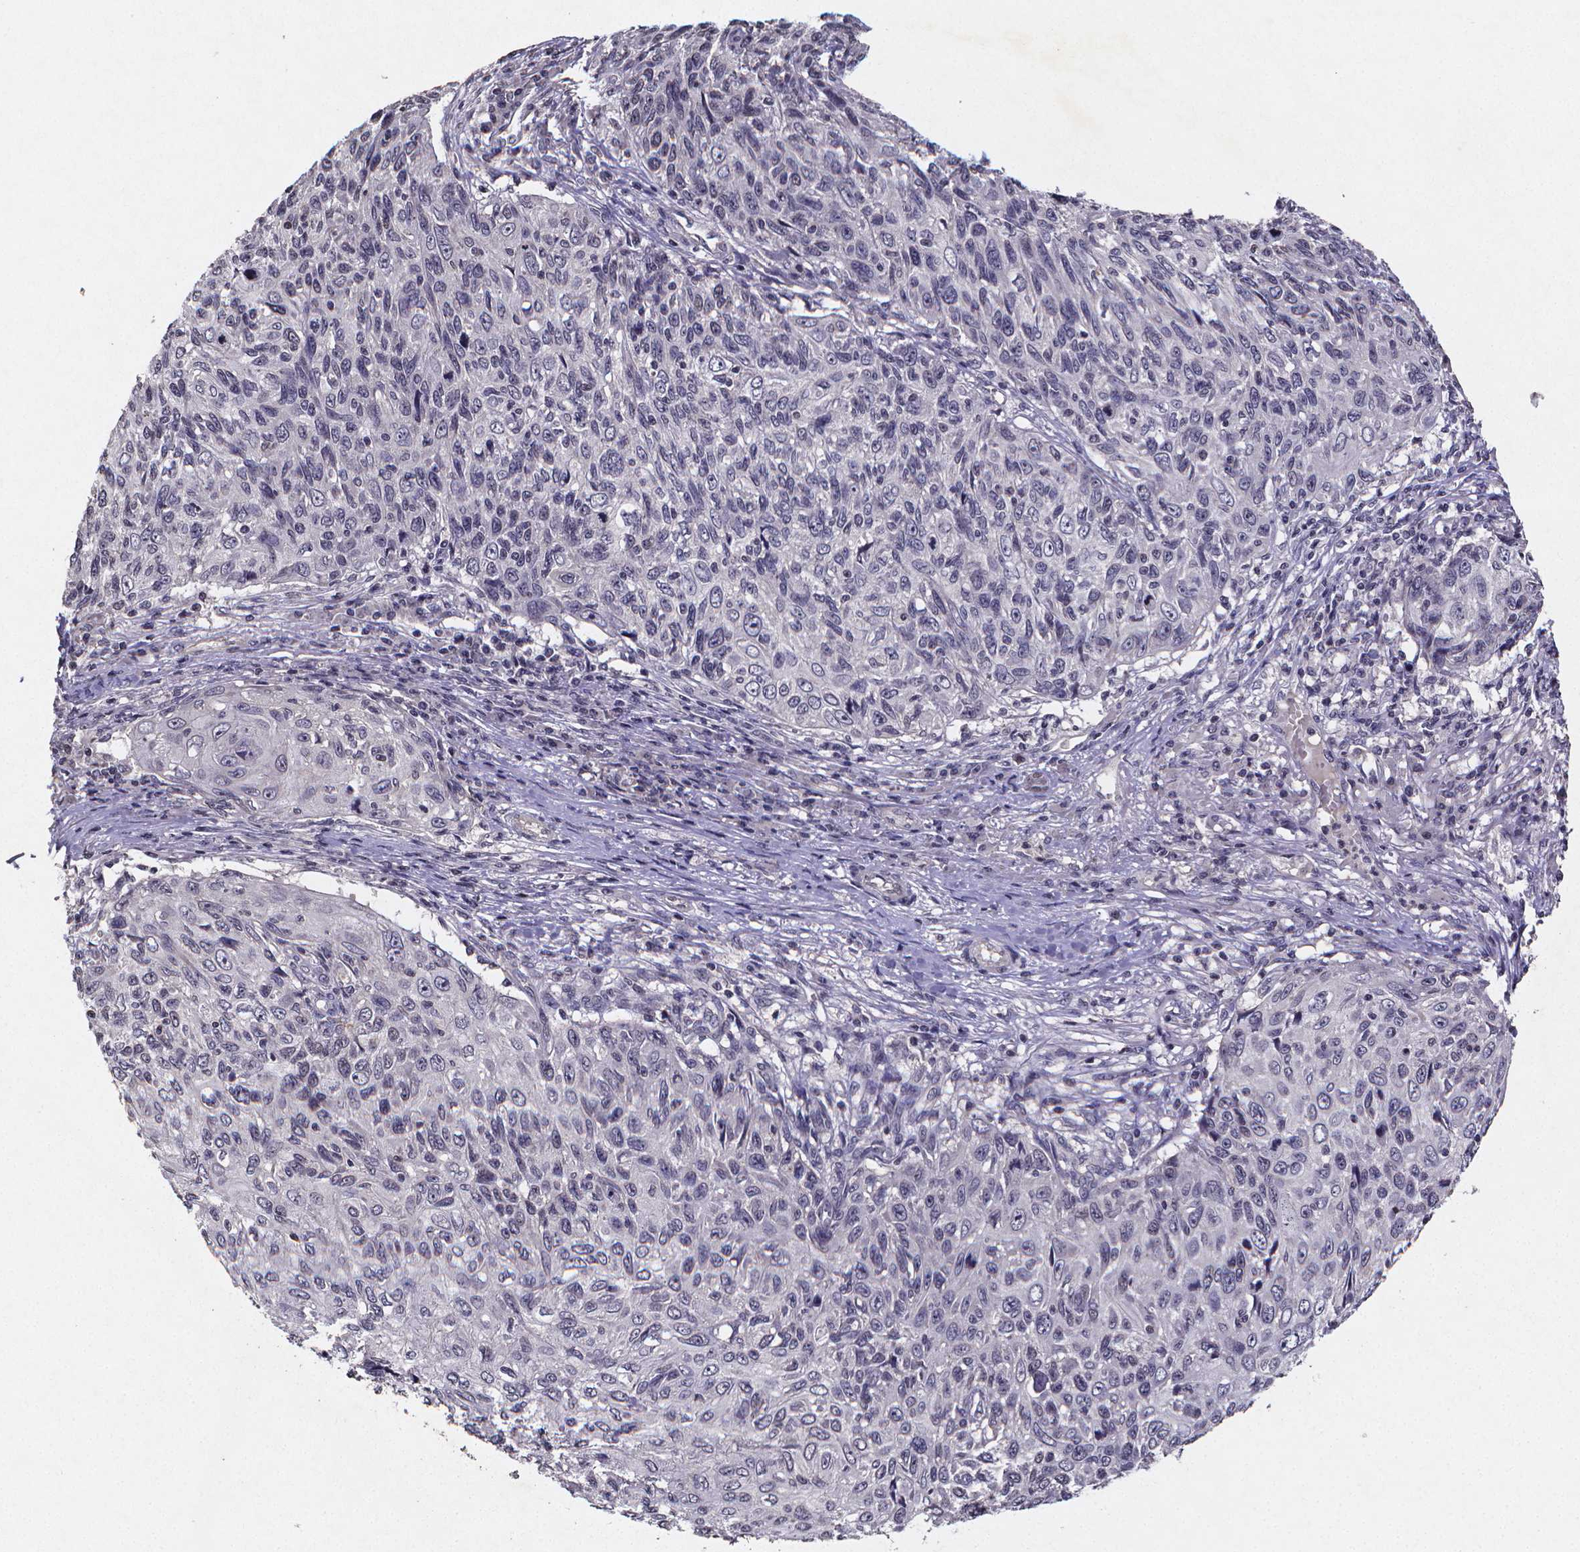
{"staining": {"intensity": "negative", "quantity": "none", "location": "none"}, "tissue": "skin cancer", "cell_type": "Tumor cells", "image_type": "cancer", "snomed": [{"axis": "morphology", "description": "Squamous cell carcinoma, NOS"}, {"axis": "topography", "description": "Skin"}], "caption": "Immunohistochemistry of skin cancer (squamous cell carcinoma) displays no positivity in tumor cells. Nuclei are stained in blue.", "gene": "TP73", "patient": {"sex": "male", "age": 92}}